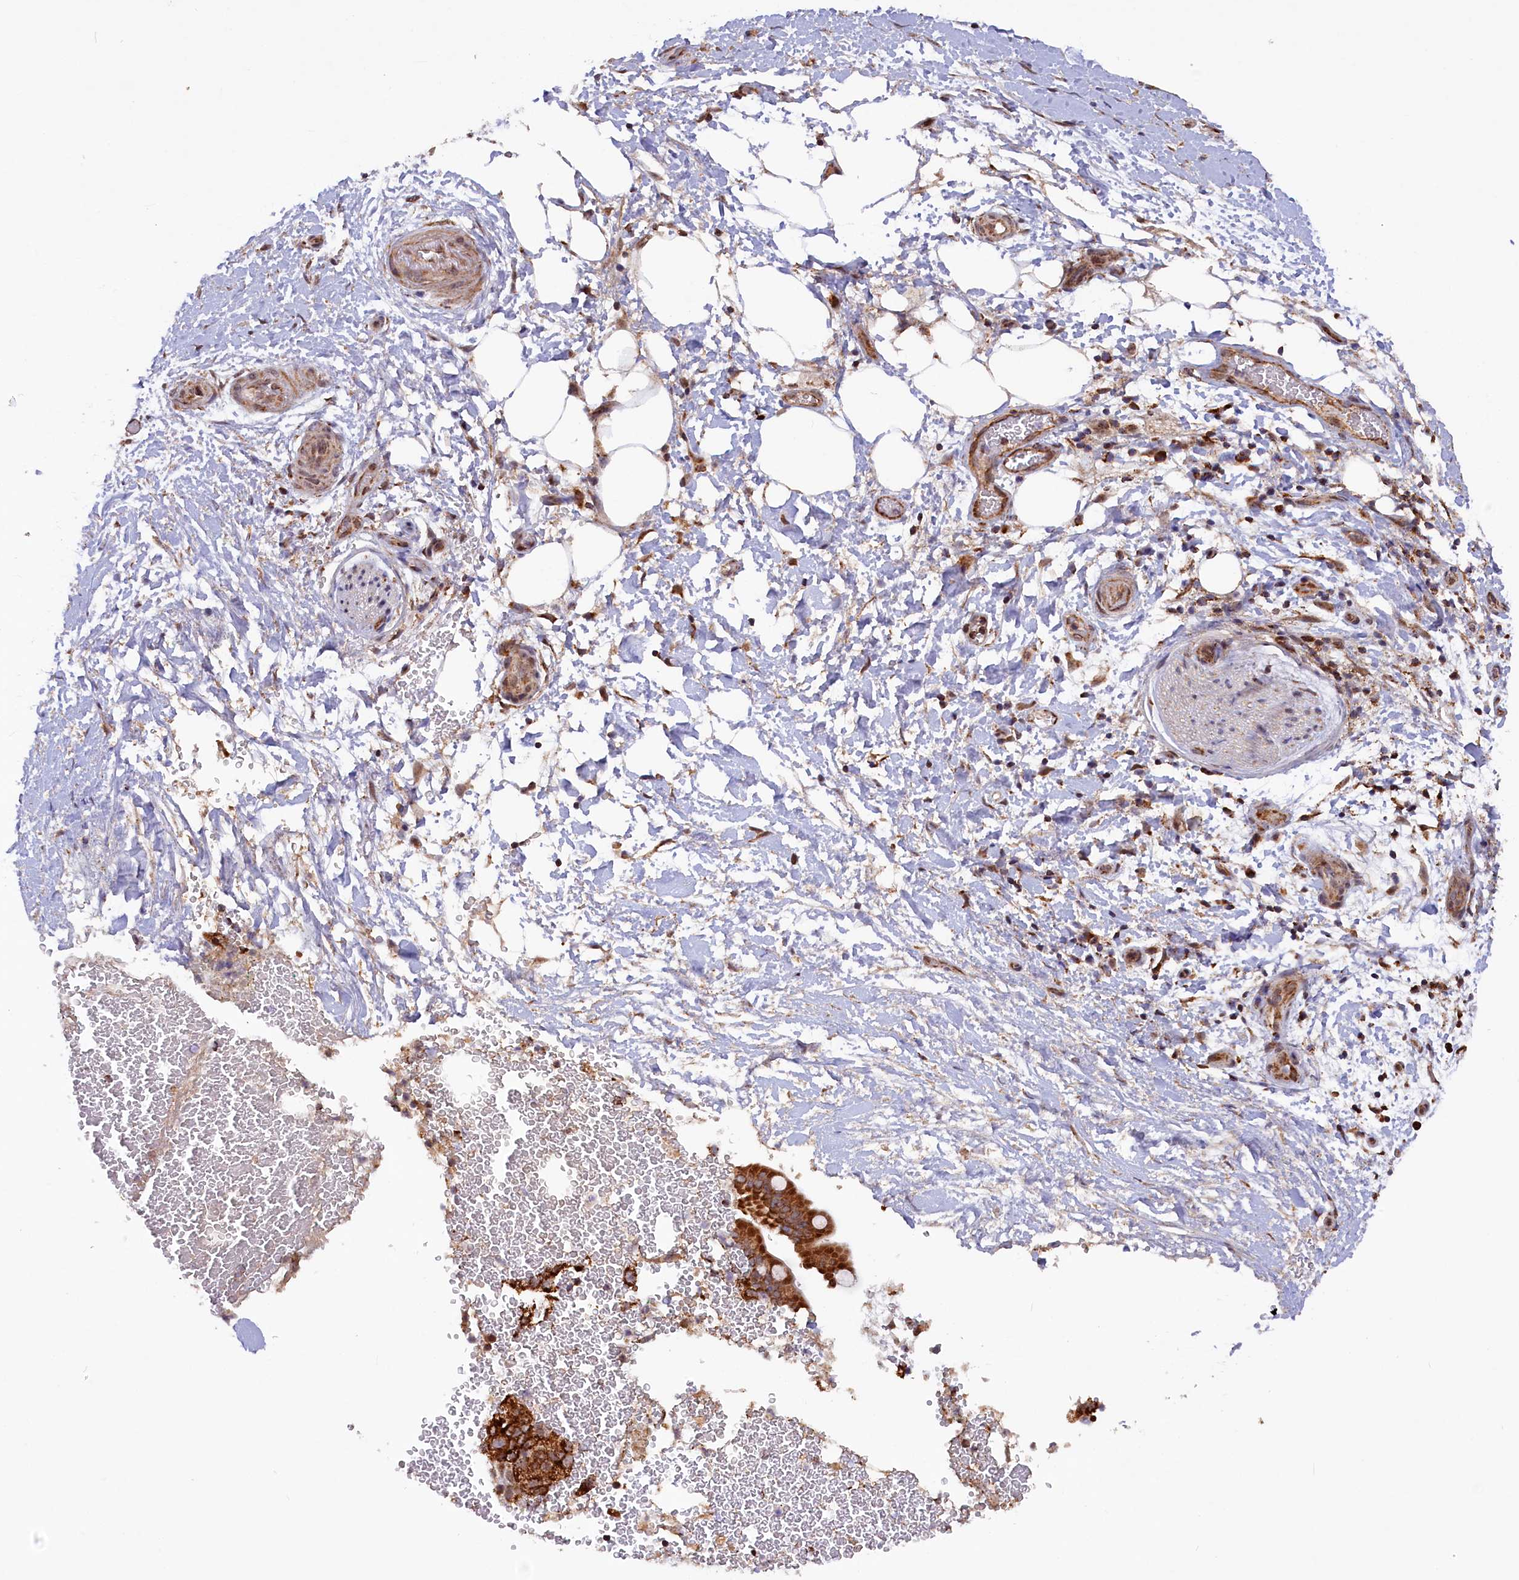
{"staining": {"intensity": "strong", "quantity": ">75%", "location": "cytoplasmic/membranous"}, "tissue": "pancreatic cancer", "cell_type": "Tumor cells", "image_type": "cancer", "snomed": [{"axis": "morphology", "description": "Adenocarcinoma, NOS"}, {"axis": "topography", "description": "Pancreas"}], "caption": "Immunohistochemical staining of human adenocarcinoma (pancreatic) displays high levels of strong cytoplasmic/membranous staining in approximately >75% of tumor cells. The staining was performed using DAB (3,3'-diaminobenzidine) to visualize the protein expression in brown, while the nuclei were stained in blue with hematoxylin (Magnification: 20x).", "gene": "DUS3L", "patient": {"sex": "female", "age": 78}}